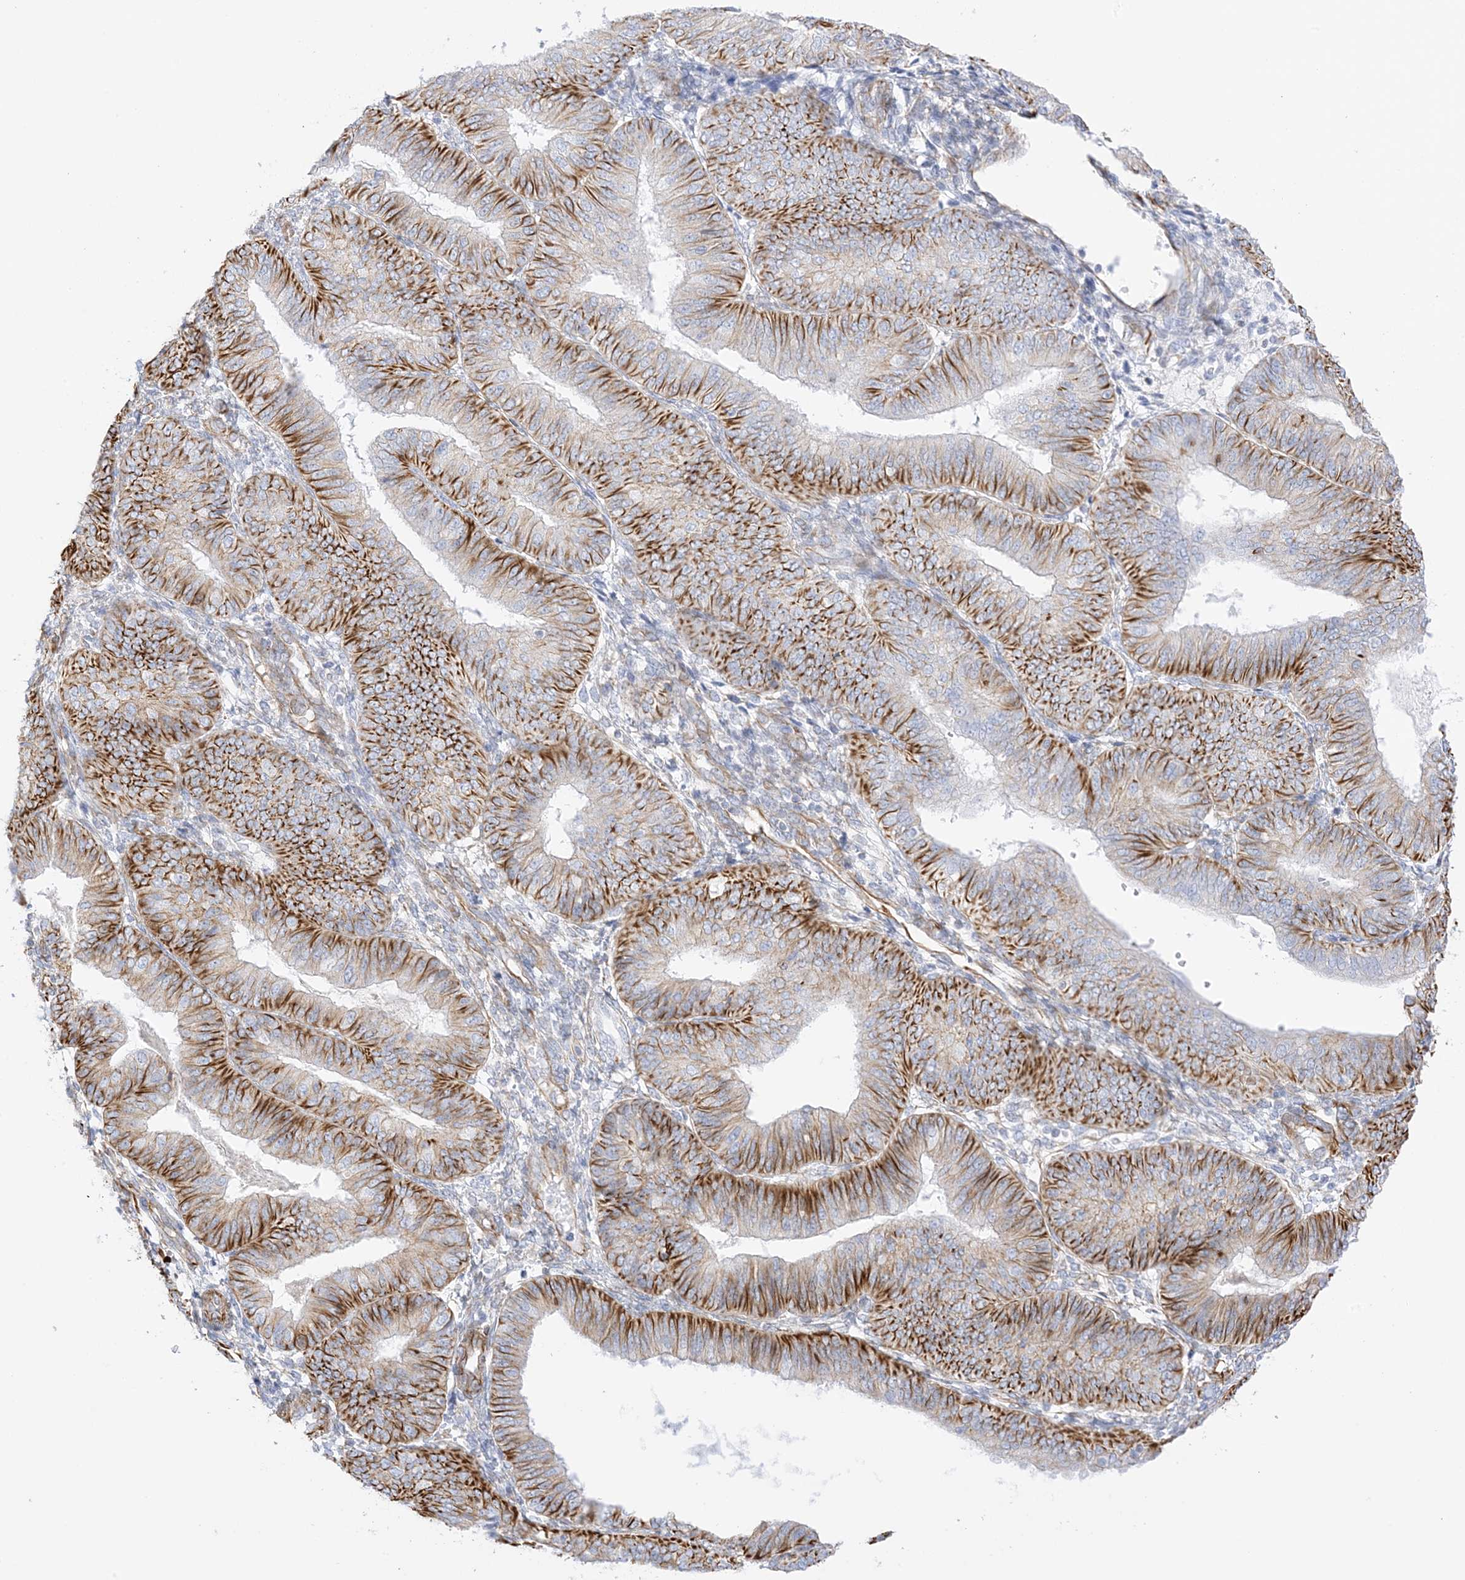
{"staining": {"intensity": "moderate", "quantity": ">75%", "location": "cytoplasmic/membranous"}, "tissue": "endometrial cancer", "cell_type": "Tumor cells", "image_type": "cancer", "snomed": [{"axis": "morphology", "description": "Adenocarcinoma, NOS"}, {"axis": "topography", "description": "Endometrium"}], "caption": "High-power microscopy captured an IHC micrograph of endometrial cancer (adenocarcinoma), revealing moderate cytoplasmic/membranous positivity in approximately >75% of tumor cells. Using DAB (3,3'-diaminobenzidine) (brown) and hematoxylin (blue) stains, captured at high magnification using brightfield microscopy.", "gene": "PID1", "patient": {"sex": "female", "age": 58}}